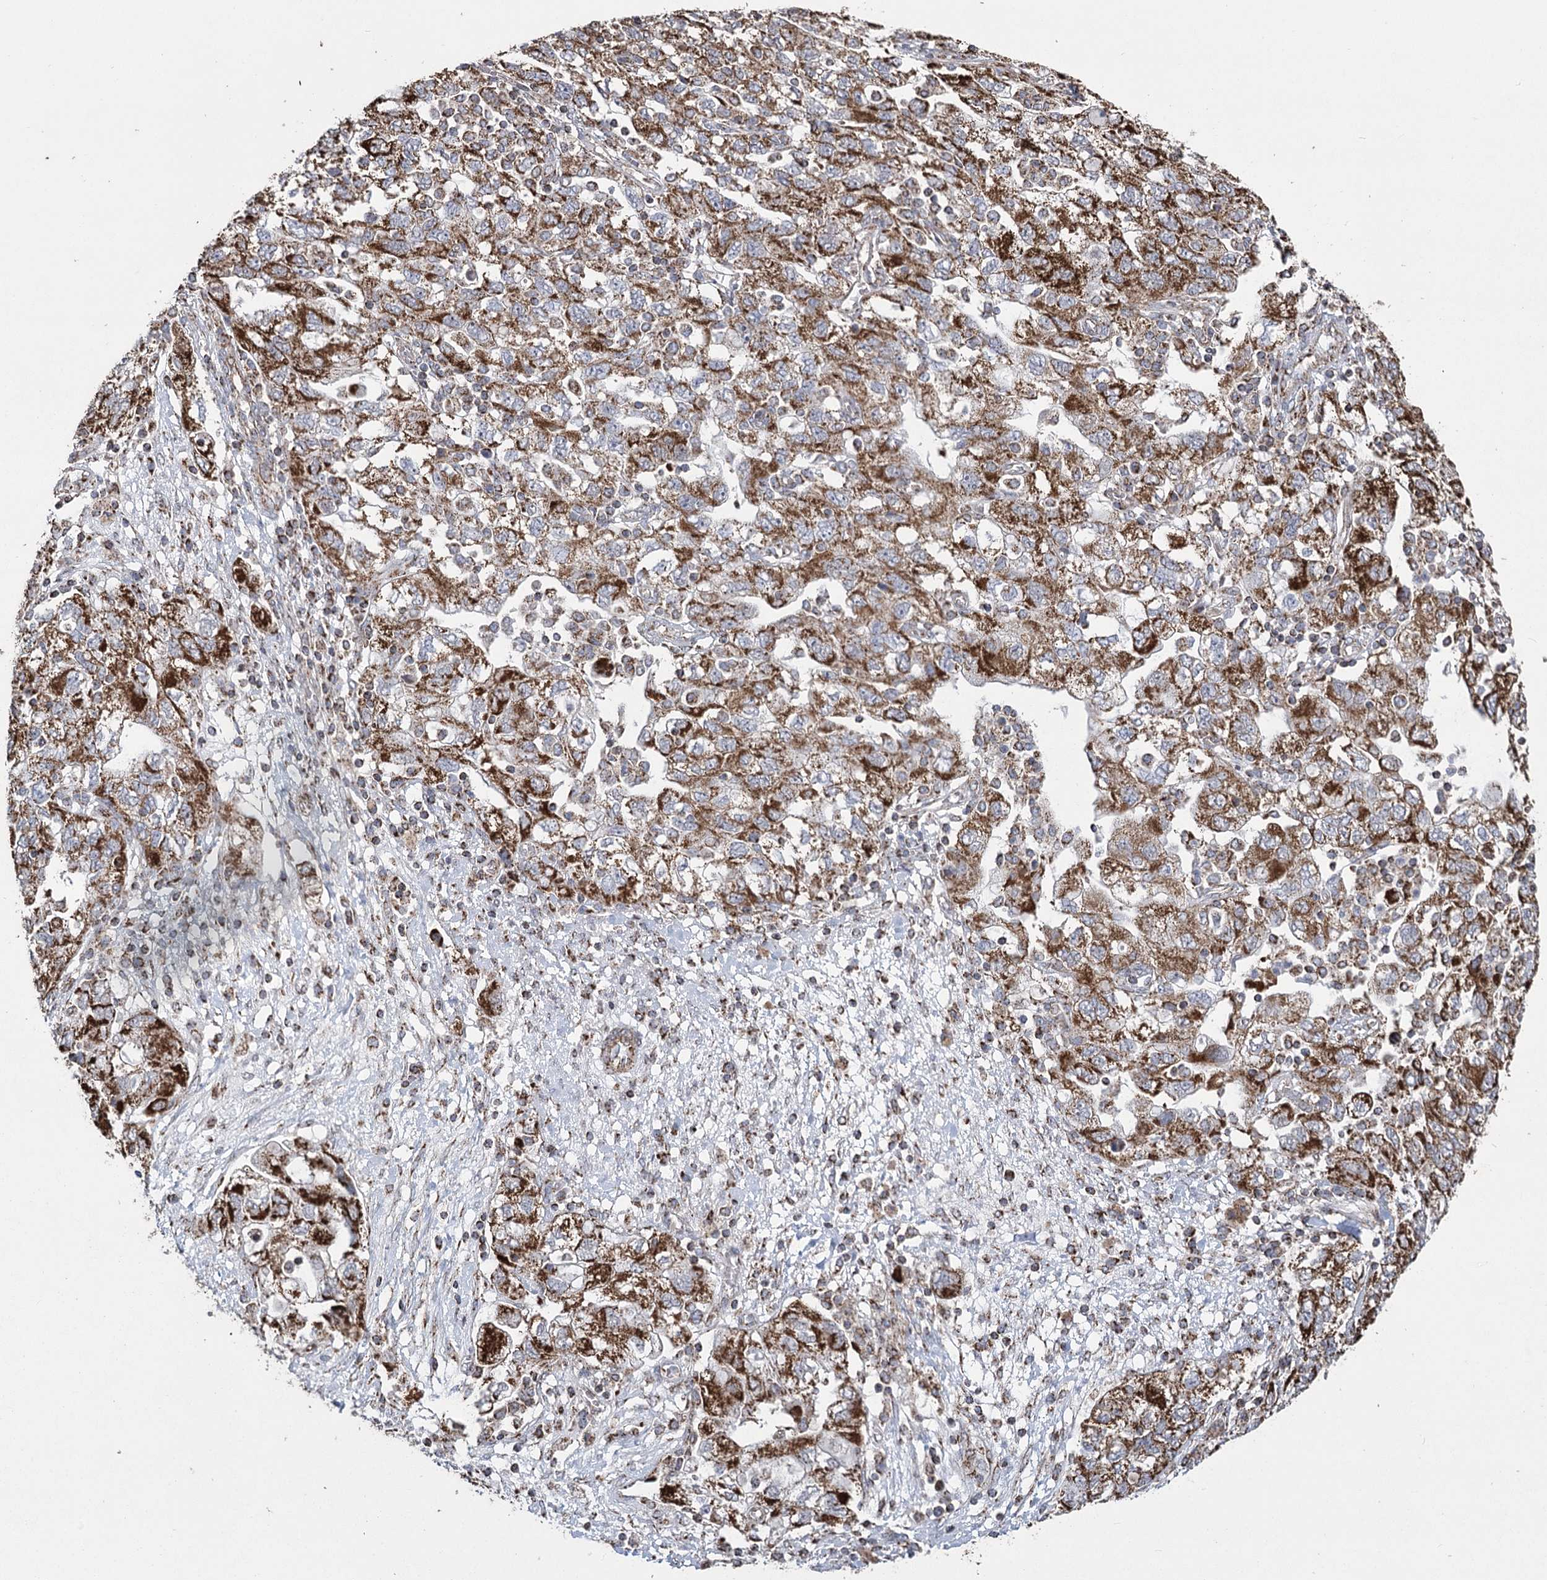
{"staining": {"intensity": "strong", "quantity": ">75%", "location": "cytoplasmic/membranous"}, "tissue": "ovarian cancer", "cell_type": "Tumor cells", "image_type": "cancer", "snomed": [{"axis": "morphology", "description": "Carcinoma, NOS"}, {"axis": "morphology", "description": "Cystadenocarcinoma, serous, NOS"}, {"axis": "topography", "description": "Ovary"}], "caption": "A micrograph of human carcinoma (ovarian) stained for a protein exhibits strong cytoplasmic/membranous brown staining in tumor cells.", "gene": "RANBP3L", "patient": {"sex": "female", "age": 69}}